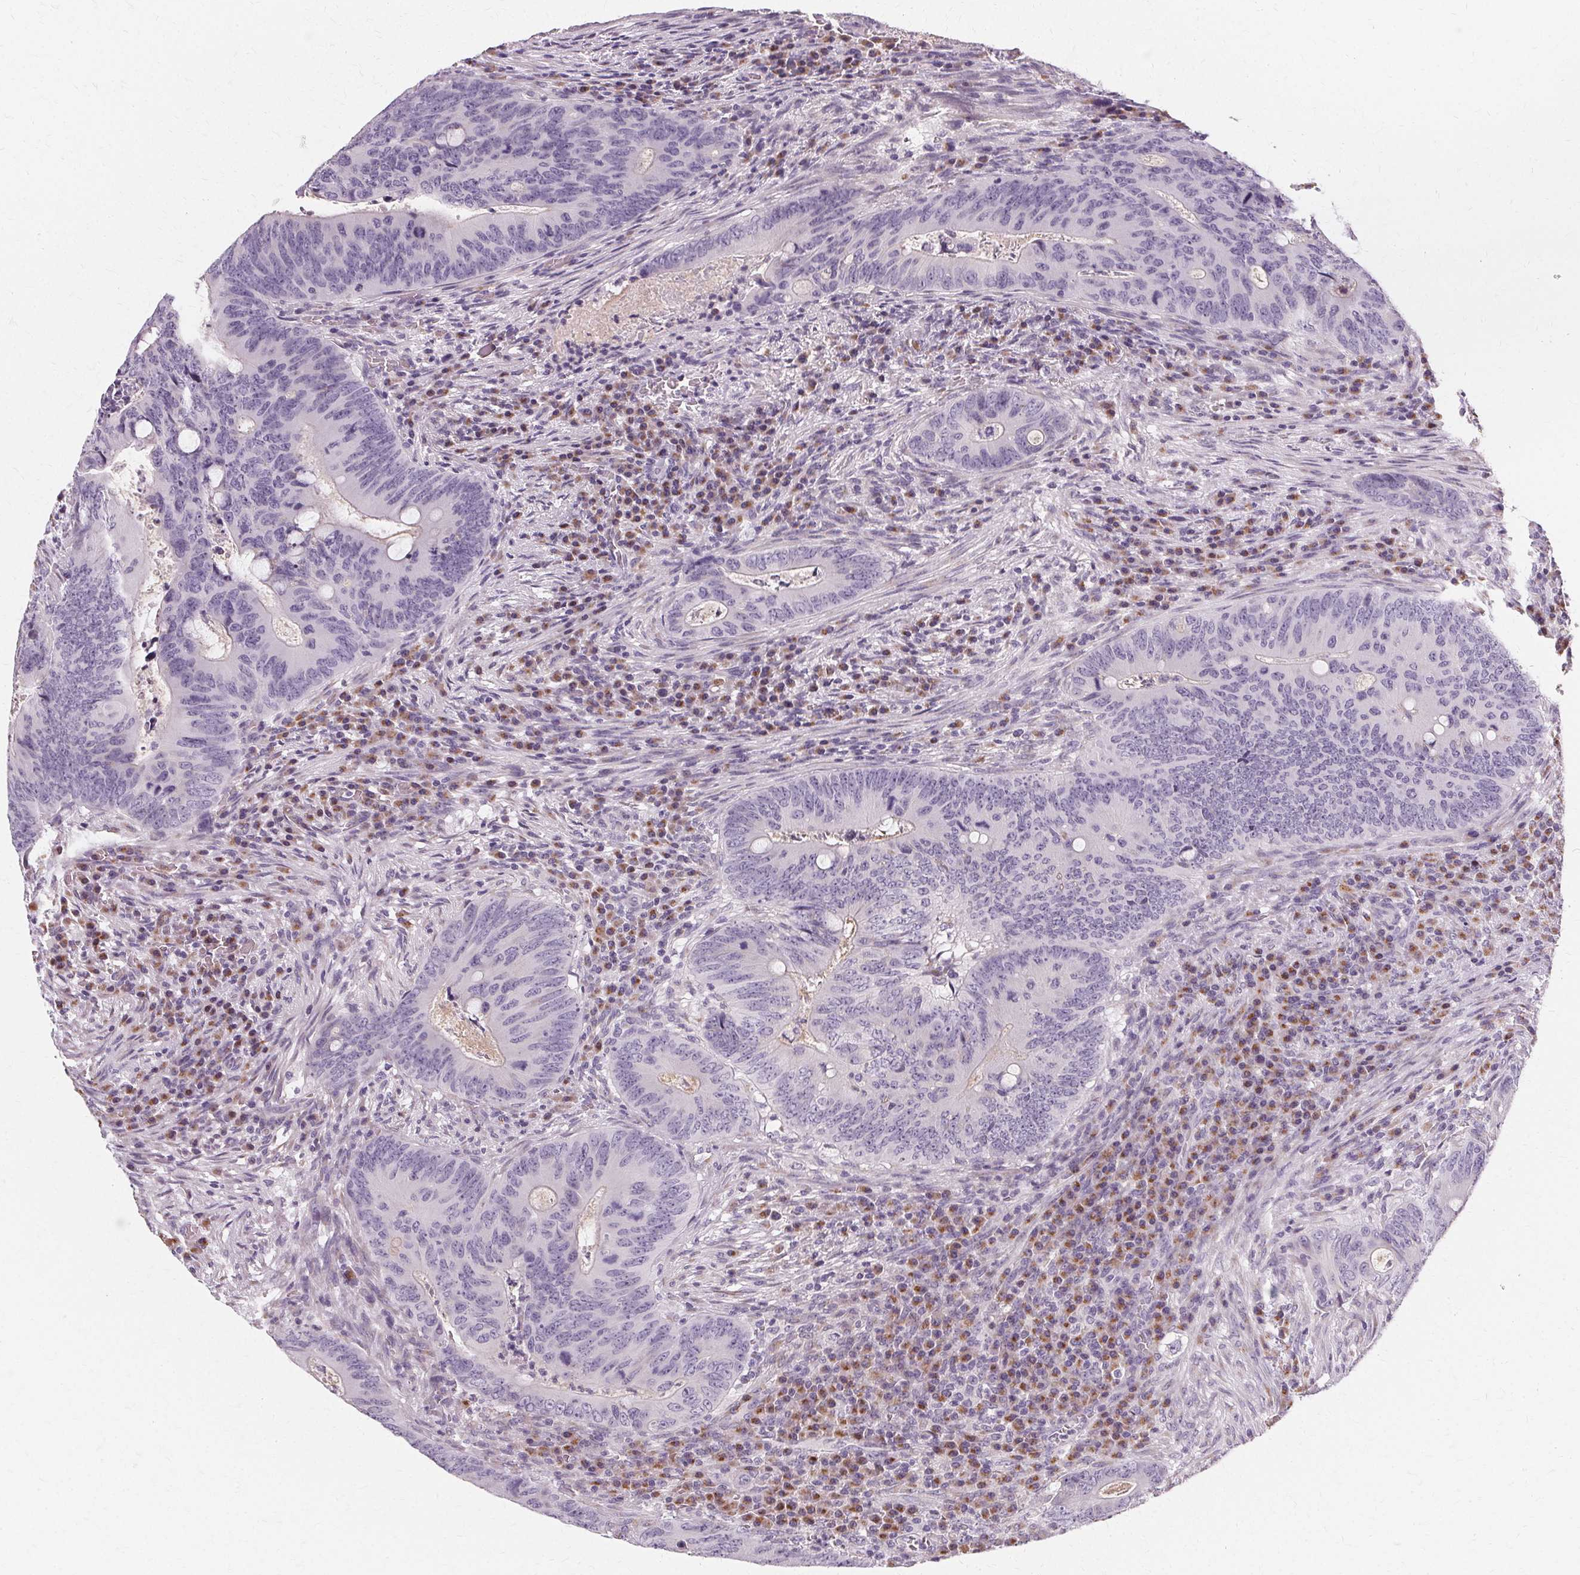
{"staining": {"intensity": "negative", "quantity": "none", "location": "none"}, "tissue": "colorectal cancer", "cell_type": "Tumor cells", "image_type": "cancer", "snomed": [{"axis": "morphology", "description": "Adenocarcinoma, NOS"}, {"axis": "topography", "description": "Colon"}], "caption": "High power microscopy image of an immunohistochemistry histopathology image of colorectal adenocarcinoma, revealing no significant expression in tumor cells.", "gene": "FCRL3", "patient": {"sex": "female", "age": 74}}